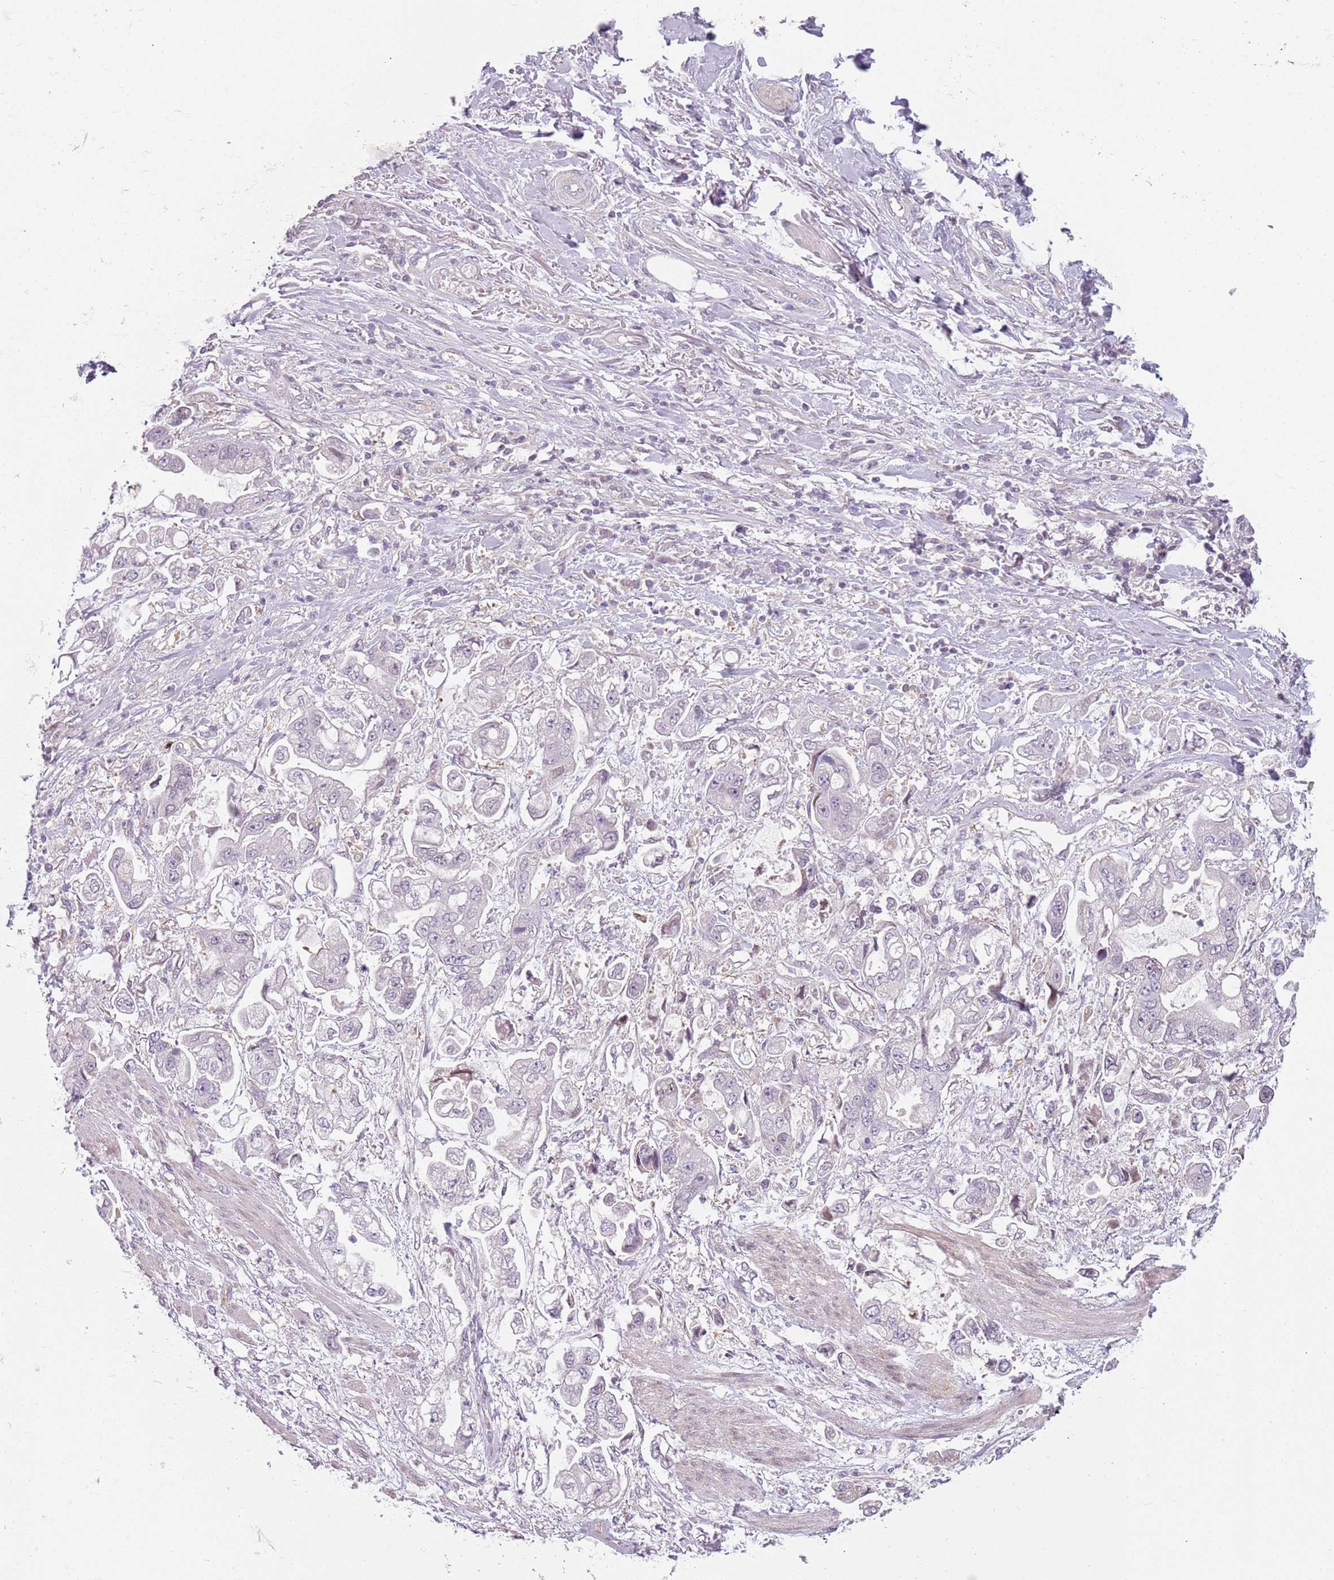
{"staining": {"intensity": "negative", "quantity": "none", "location": "none"}, "tissue": "stomach cancer", "cell_type": "Tumor cells", "image_type": "cancer", "snomed": [{"axis": "morphology", "description": "Adenocarcinoma, NOS"}, {"axis": "topography", "description": "Stomach"}], "caption": "Tumor cells show no significant protein positivity in stomach adenocarcinoma.", "gene": "DEFB116", "patient": {"sex": "male", "age": 62}}